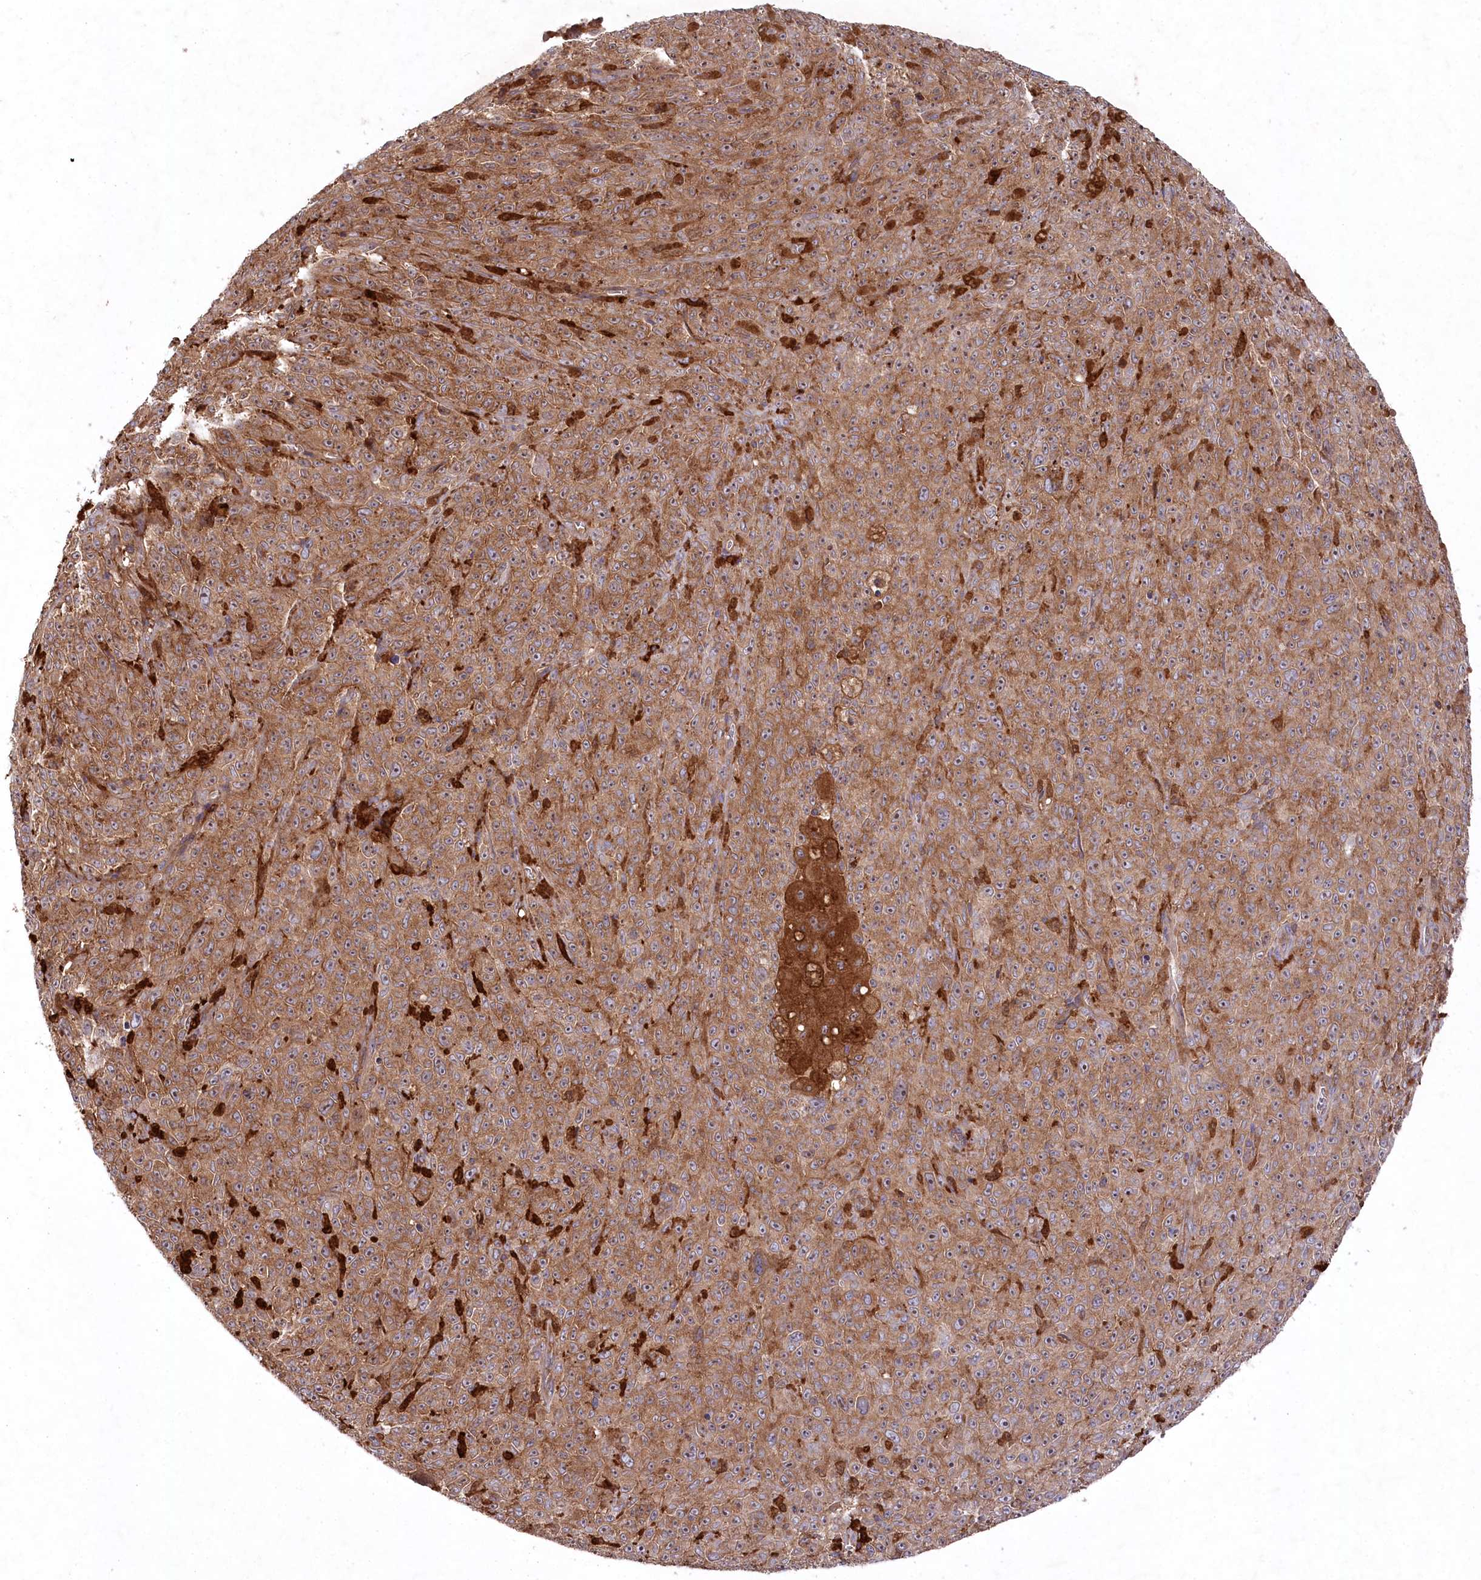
{"staining": {"intensity": "strong", "quantity": ">75%", "location": "cytoplasmic/membranous"}, "tissue": "melanoma", "cell_type": "Tumor cells", "image_type": "cancer", "snomed": [{"axis": "morphology", "description": "Malignant melanoma, NOS"}, {"axis": "topography", "description": "Skin"}], "caption": "Strong cytoplasmic/membranous protein expression is identified in about >75% of tumor cells in melanoma.", "gene": "PPP1R21", "patient": {"sex": "female", "age": 82}}